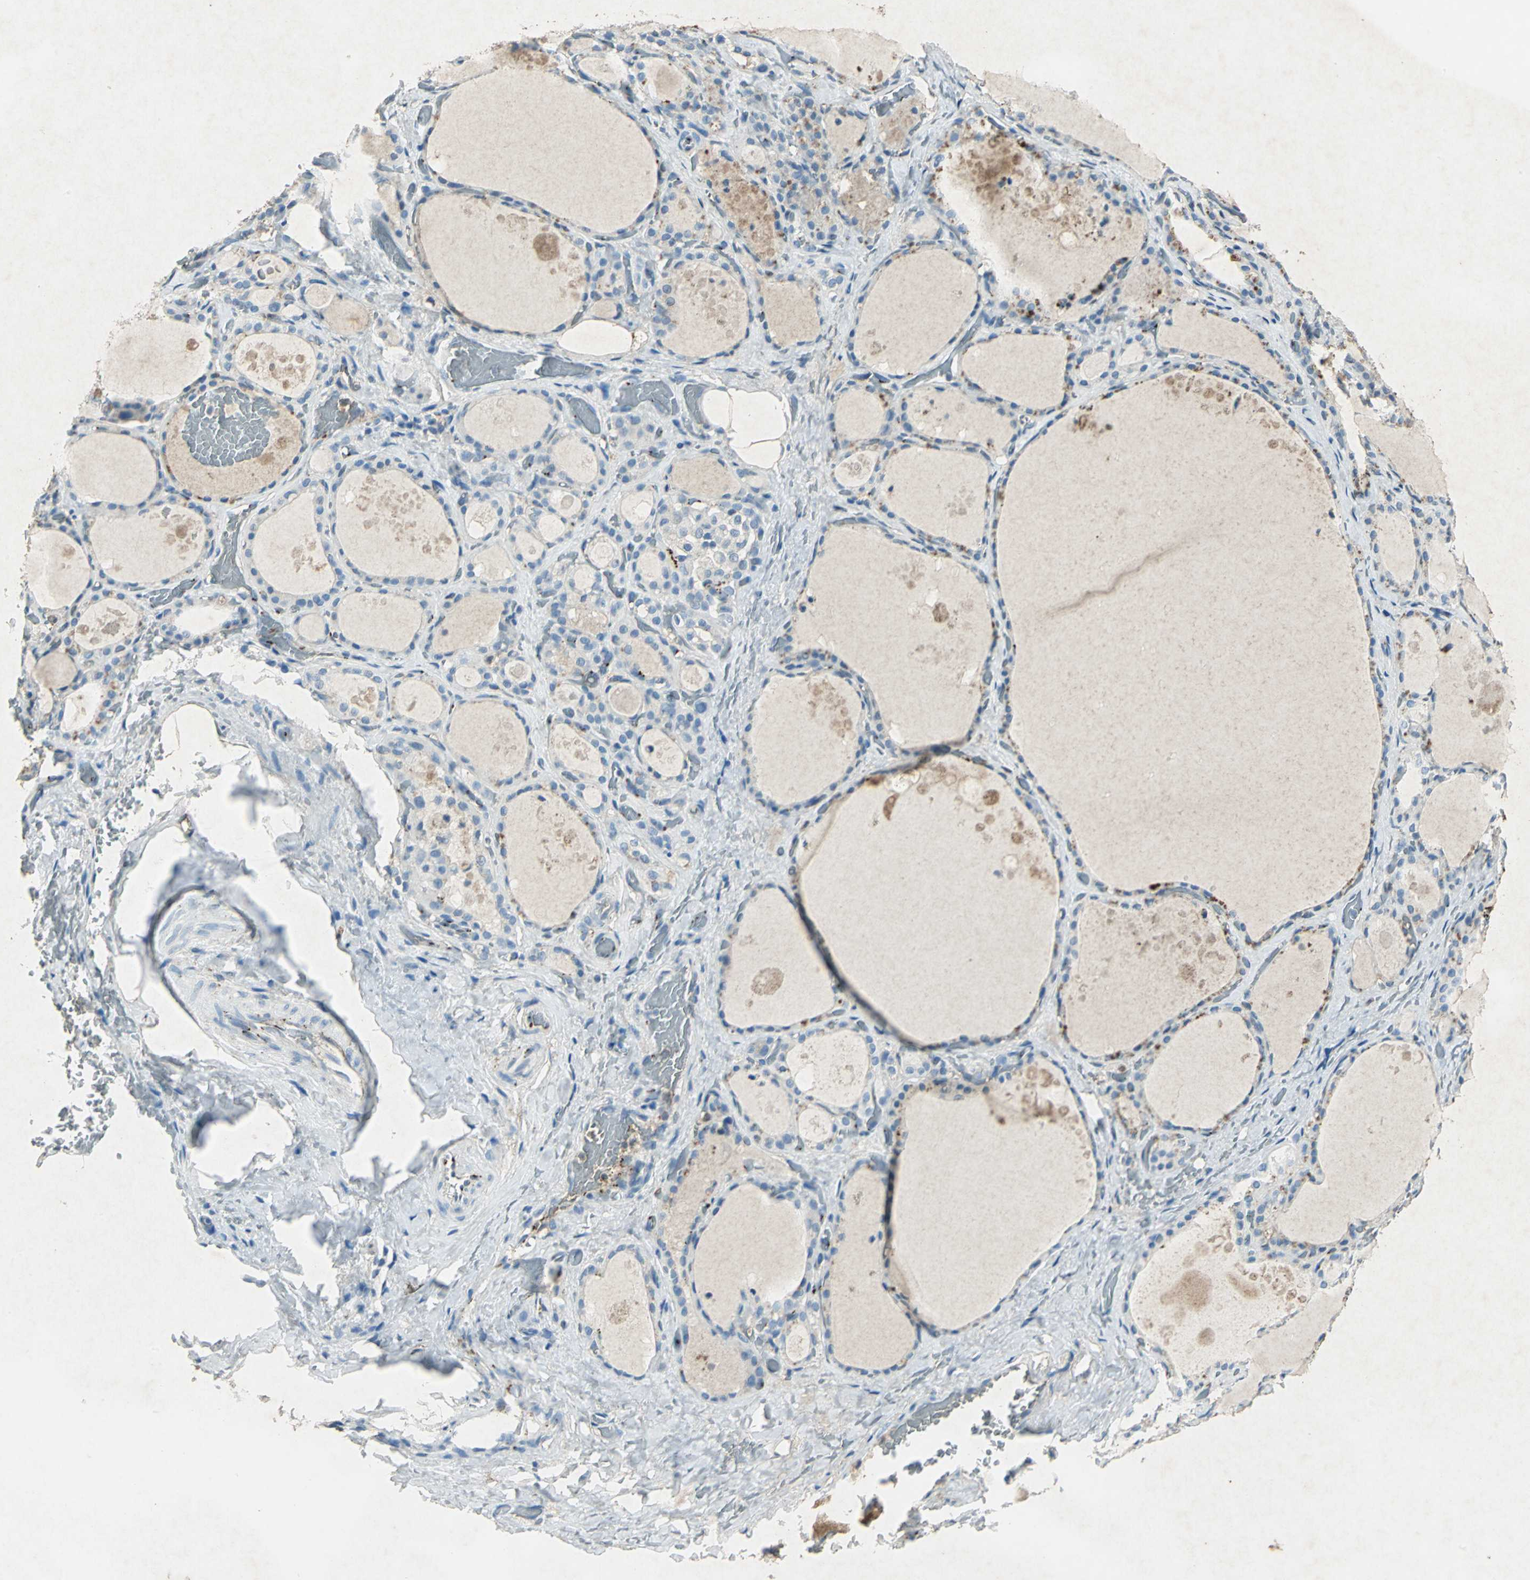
{"staining": {"intensity": "moderate", "quantity": "<25%", "location": "cytoplasmic/membranous"}, "tissue": "thyroid gland", "cell_type": "Glandular cells", "image_type": "normal", "snomed": [{"axis": "morphology", "description": "Normal tissue, NOS"}, {"axis": "topography", "description": "Thyroid gland"}], "caption": "About <25% of glandular cells in unremarkable thyroid gland demonstrate moderate cytoplasmic/membranous protein expression as visualized by brown immunohistochemical staining.", "gene": "CAMK2B", "patient": {"sex": "male", "age": 61}}